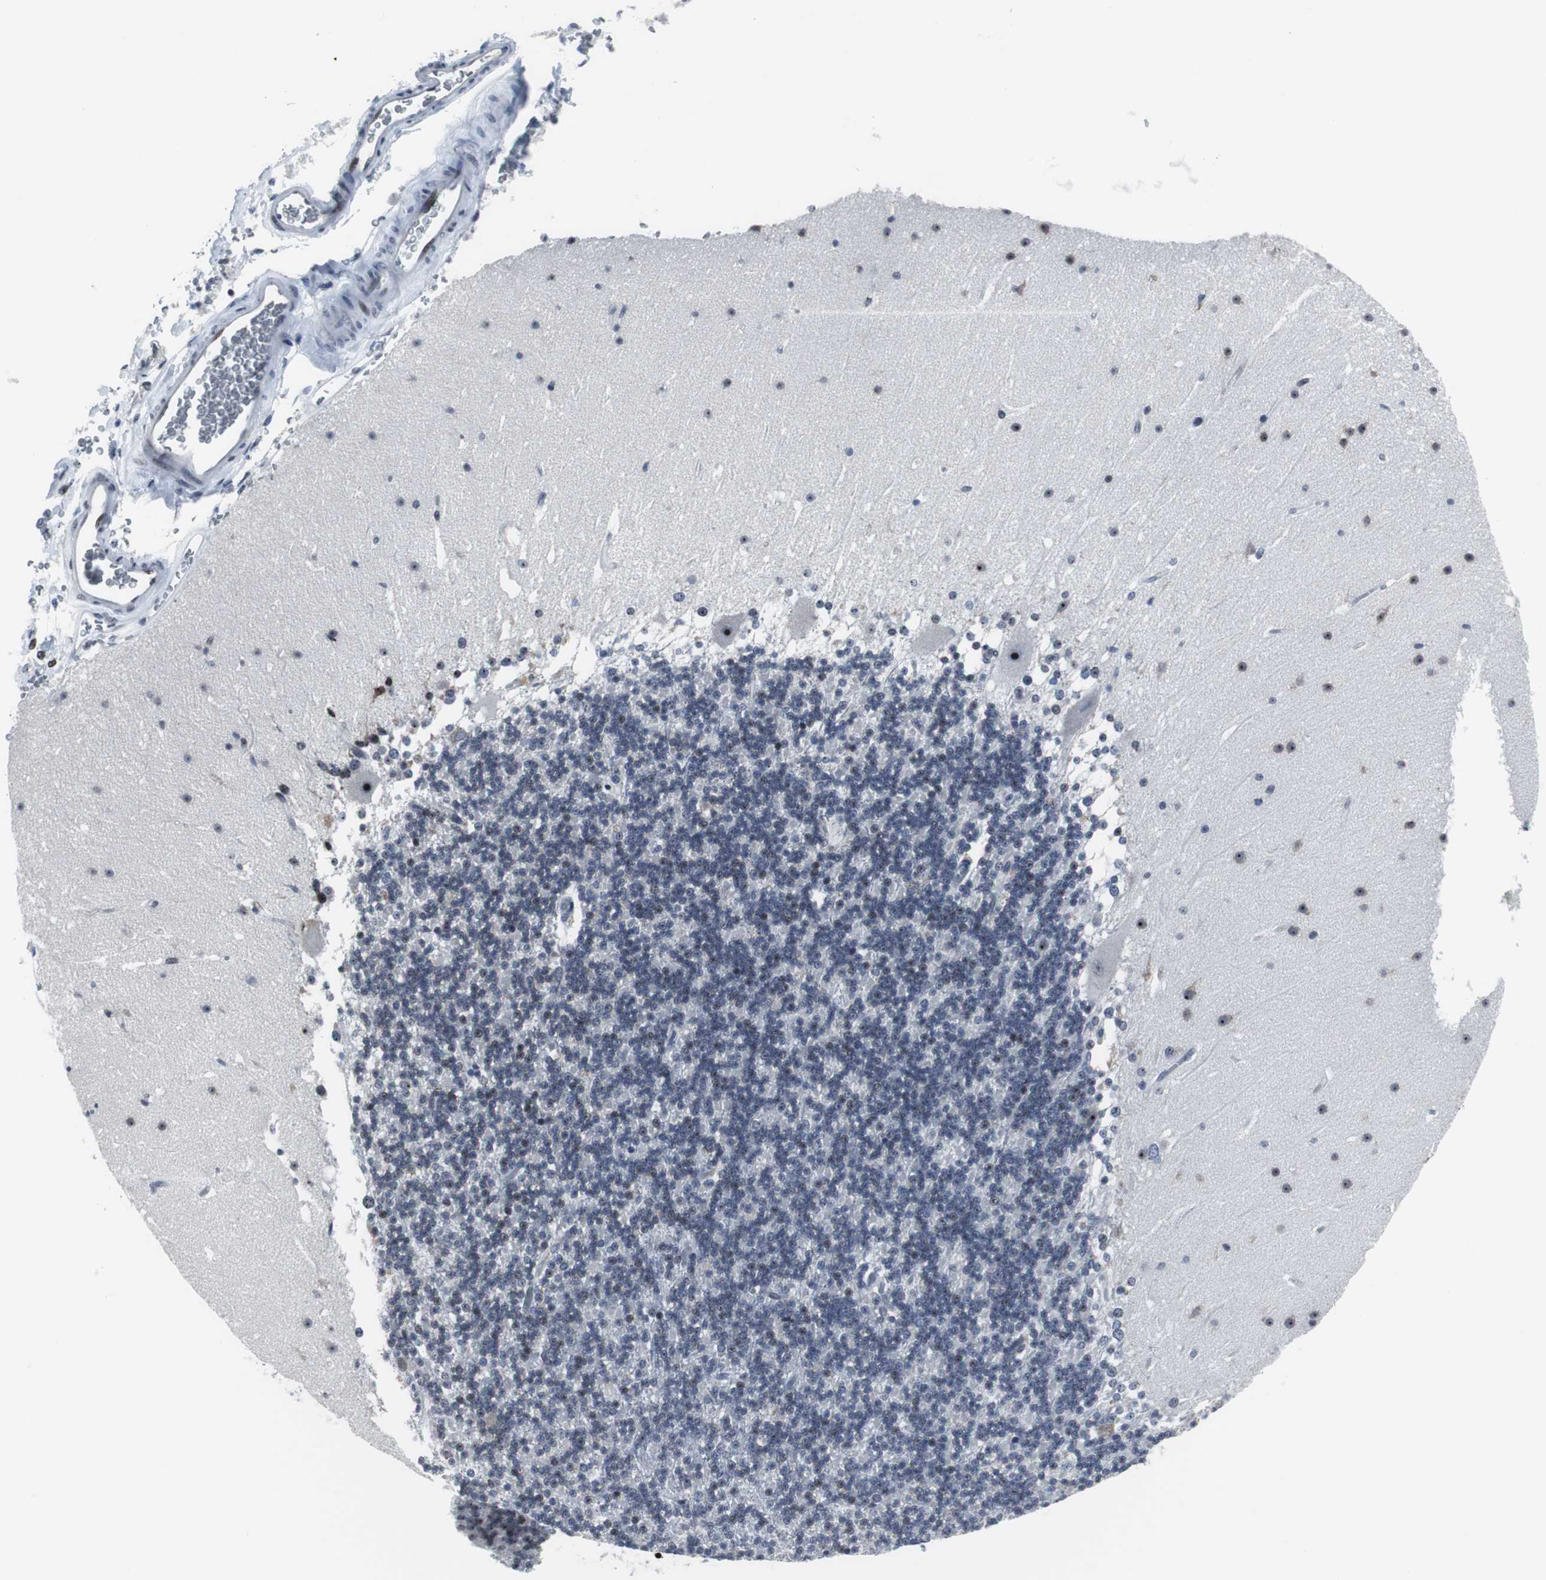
{"staining": {"intensity": "moderate", "quantity": "<25%", "location": "nuclear"}, "tissue": "cerebellum", "cell_type": "Cells in granular layer", "image_type": "normal", "snomed": [{"axis": "morphology", "description": "Normal tissue, NOS"}, {"axis": "topography", "description": "Cerebellum"}], "caption": "Protein staining reveals moderate nuclear staining in approximately <25% of cells in granular layer in unremarkable cerebellum. (DAB IHC with brightfield microscopy, high magnification).", "gene": "DOK1", "patient": {"sex": "female", "age": 19}}